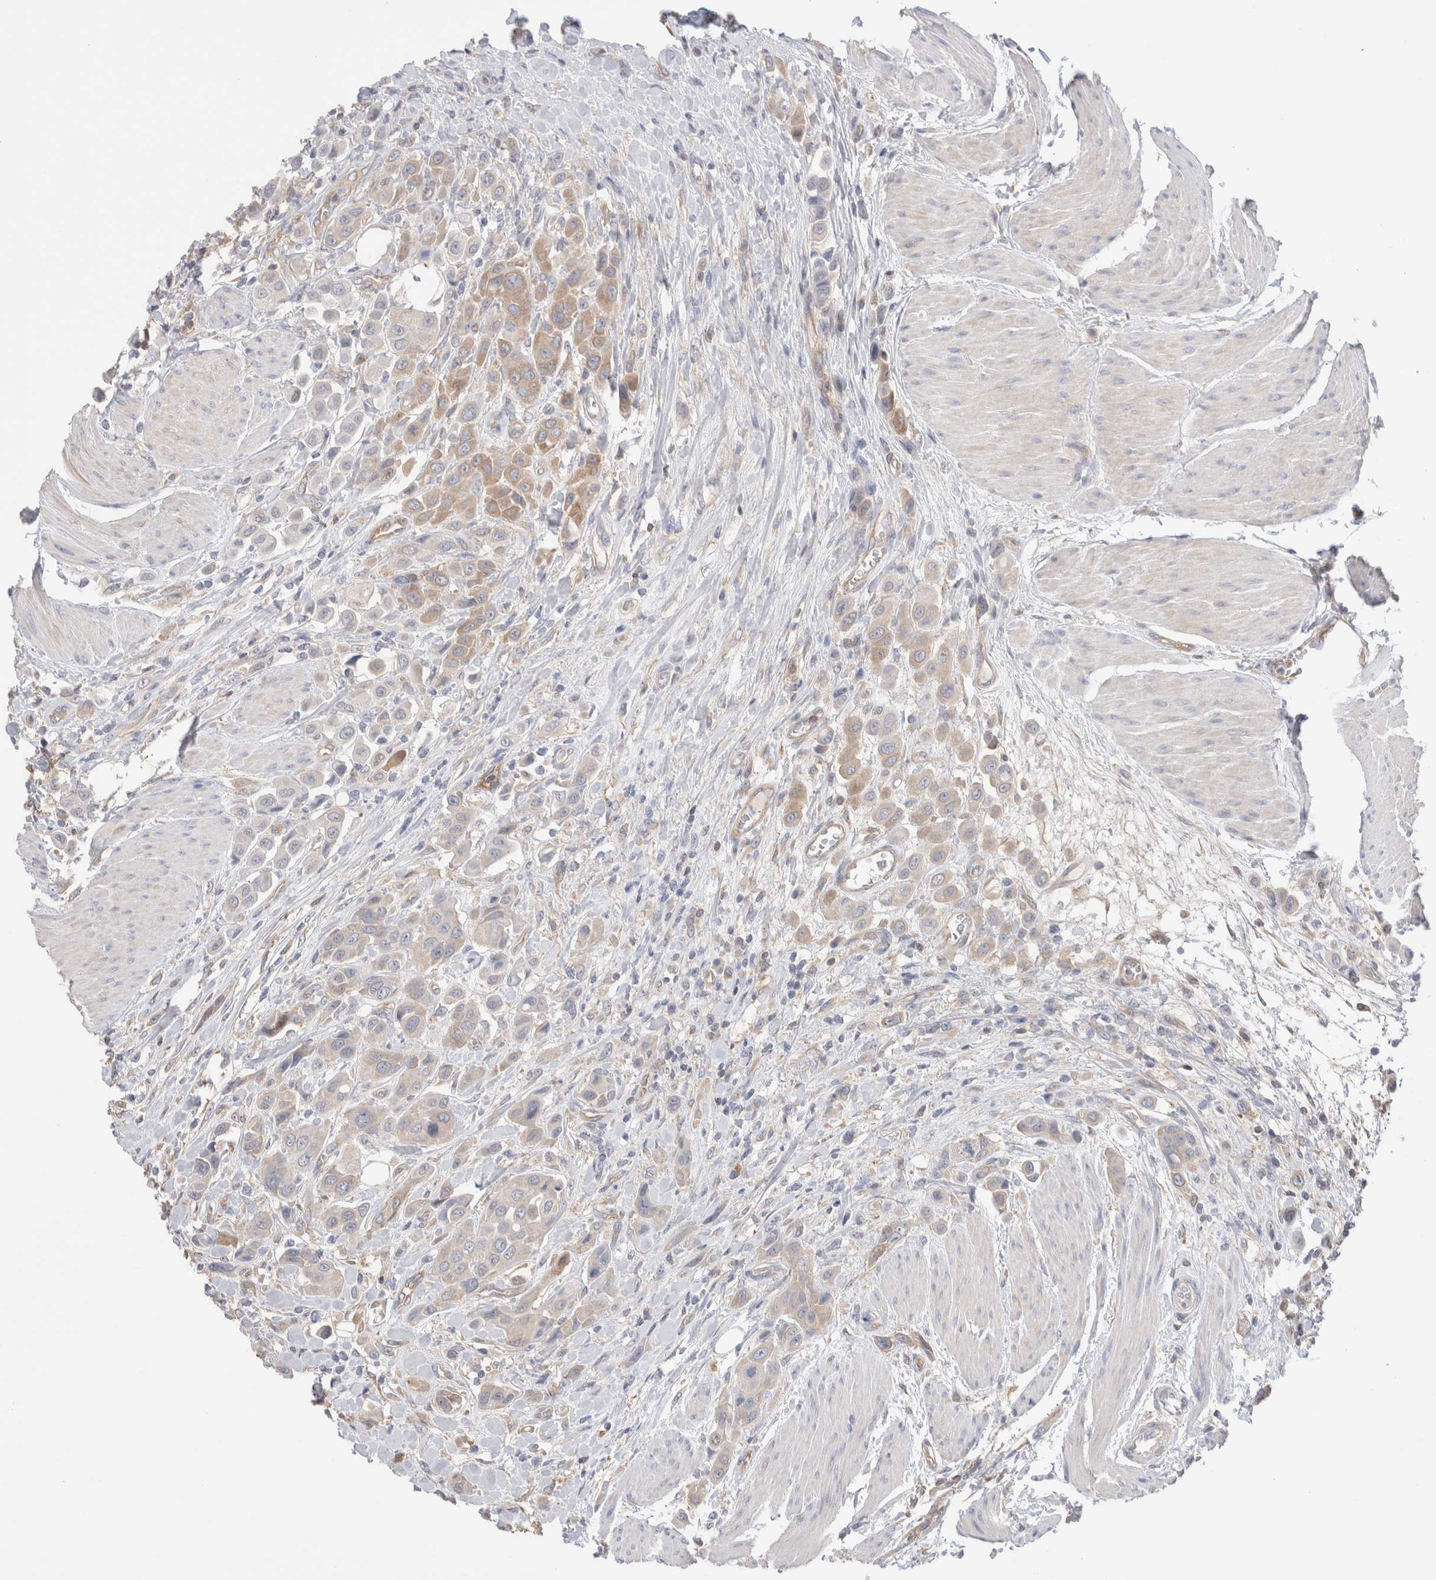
{"staining": {"intensity": "weak", "quantity": "25%-75%", "location": "cytoplasmic/membranous"}, "tissue": "urothelial cancer", "cell_type": "Tumor cells", "image_type": "cancer", "snomed": [{"axis": "morphology", "description": "Urothelial carcinoma, High grade"}, {"axis": "topography", "description": "Urinary bladder"}], "caption": "Weak cytoplasmic/membranous staining is appreciated in approximately 25%-75% of tumor cells in urothelial cancer.", "gene": "CAPN2", "patient": {"sex": "male", "age": 50}}